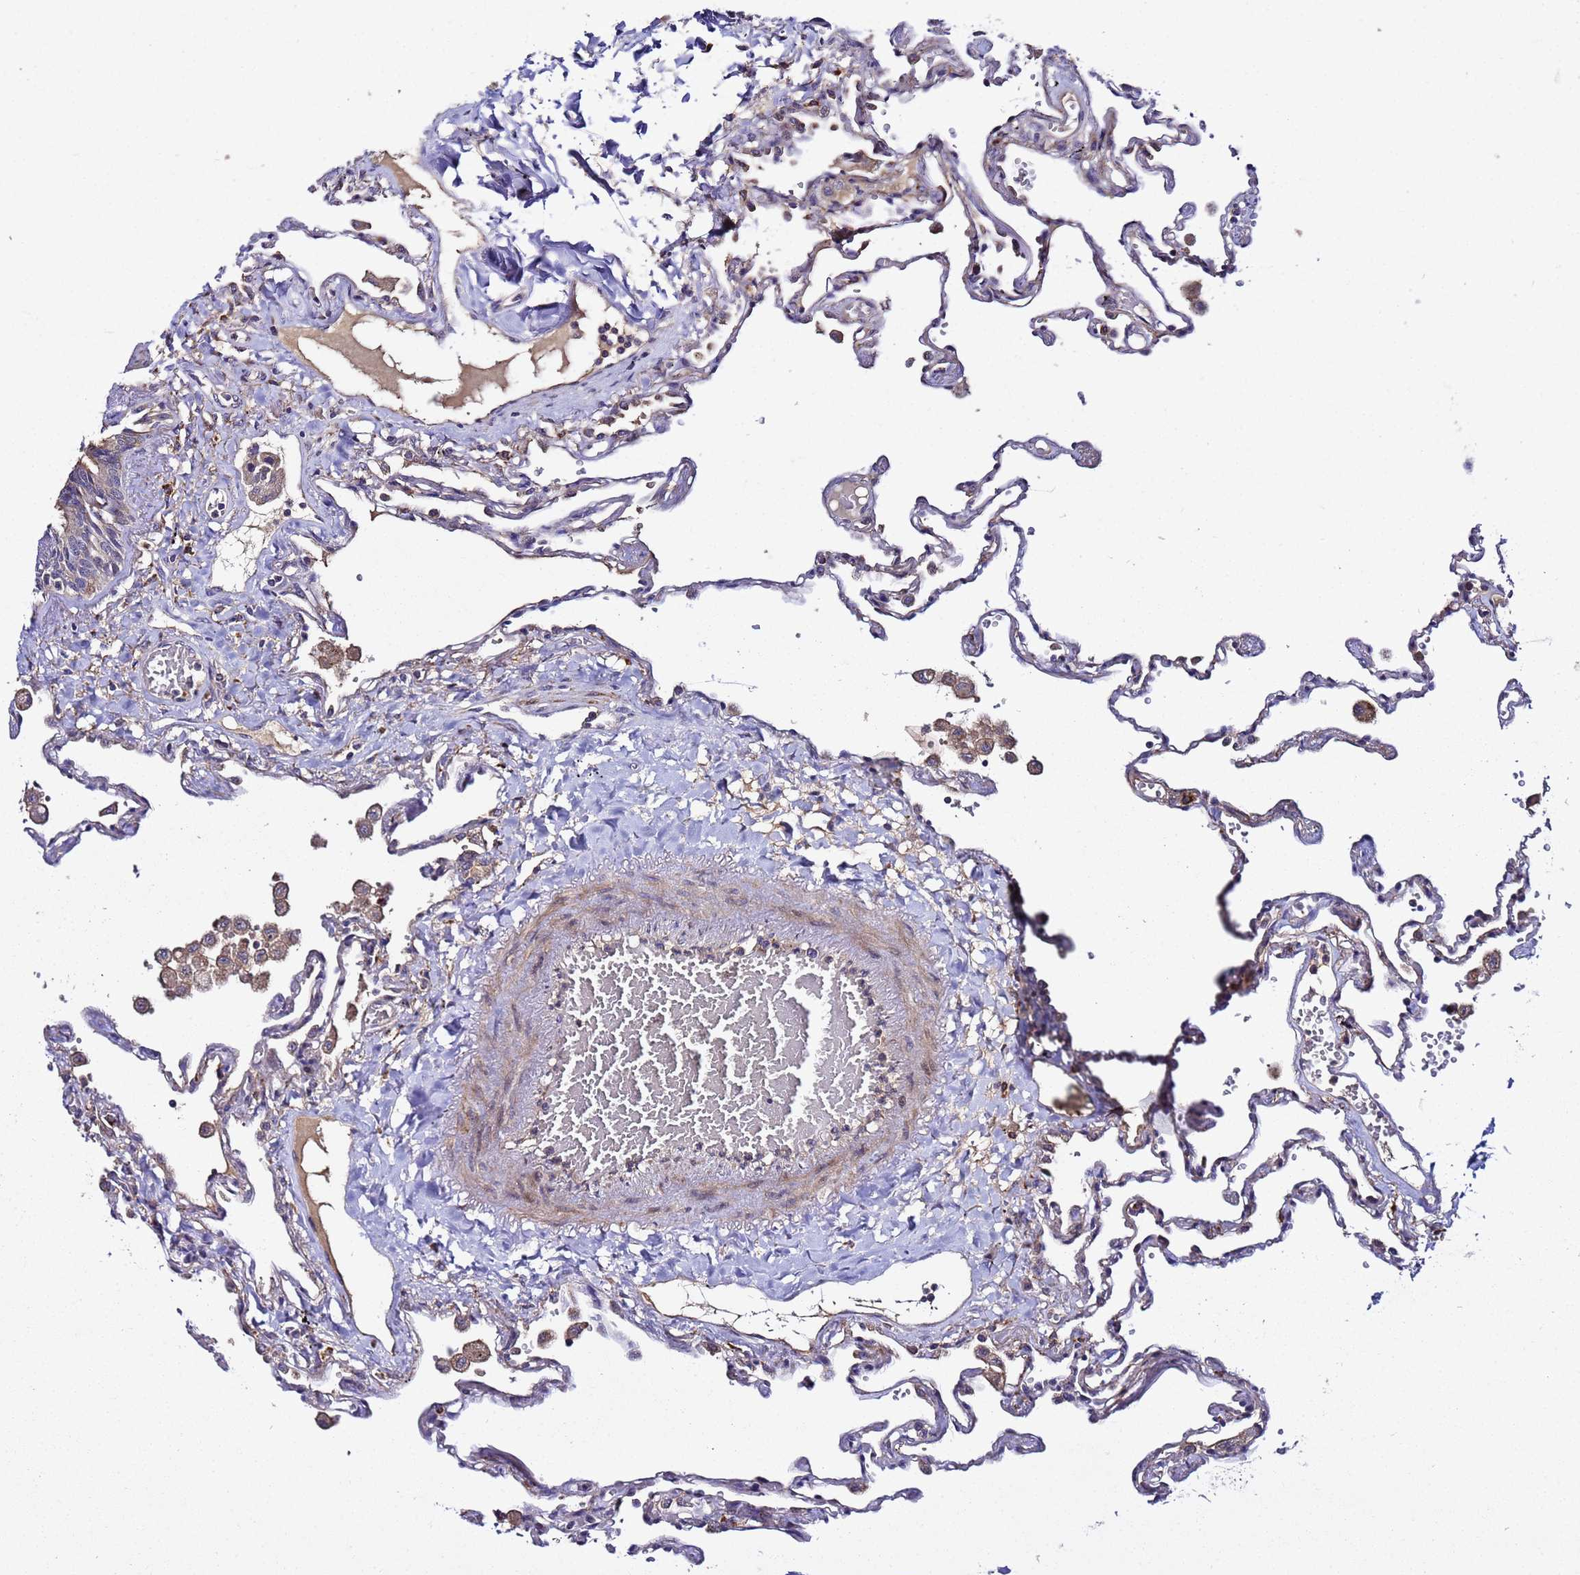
{"staining": {"intensity": "weak", "quantity": "25%-75%", "location": "cytoplasmic/membranous"}, "tissue": "lung", "cell_type": "Alveolar cells", "image_type": "normal", "snomed": [{"axis": "morphology", "description": "Normal tissue, NOS"}, {"axis": "topography", "description": "Lung"}], "caption": "This image displays immunohistochemistry staining of unremarkable lung, with low weak cytoplasmic/membranous expression in about 25%-75% of alveolar cells.", "gene": "PLXDC2", "patient": {"sex": "female", "age": 67}}